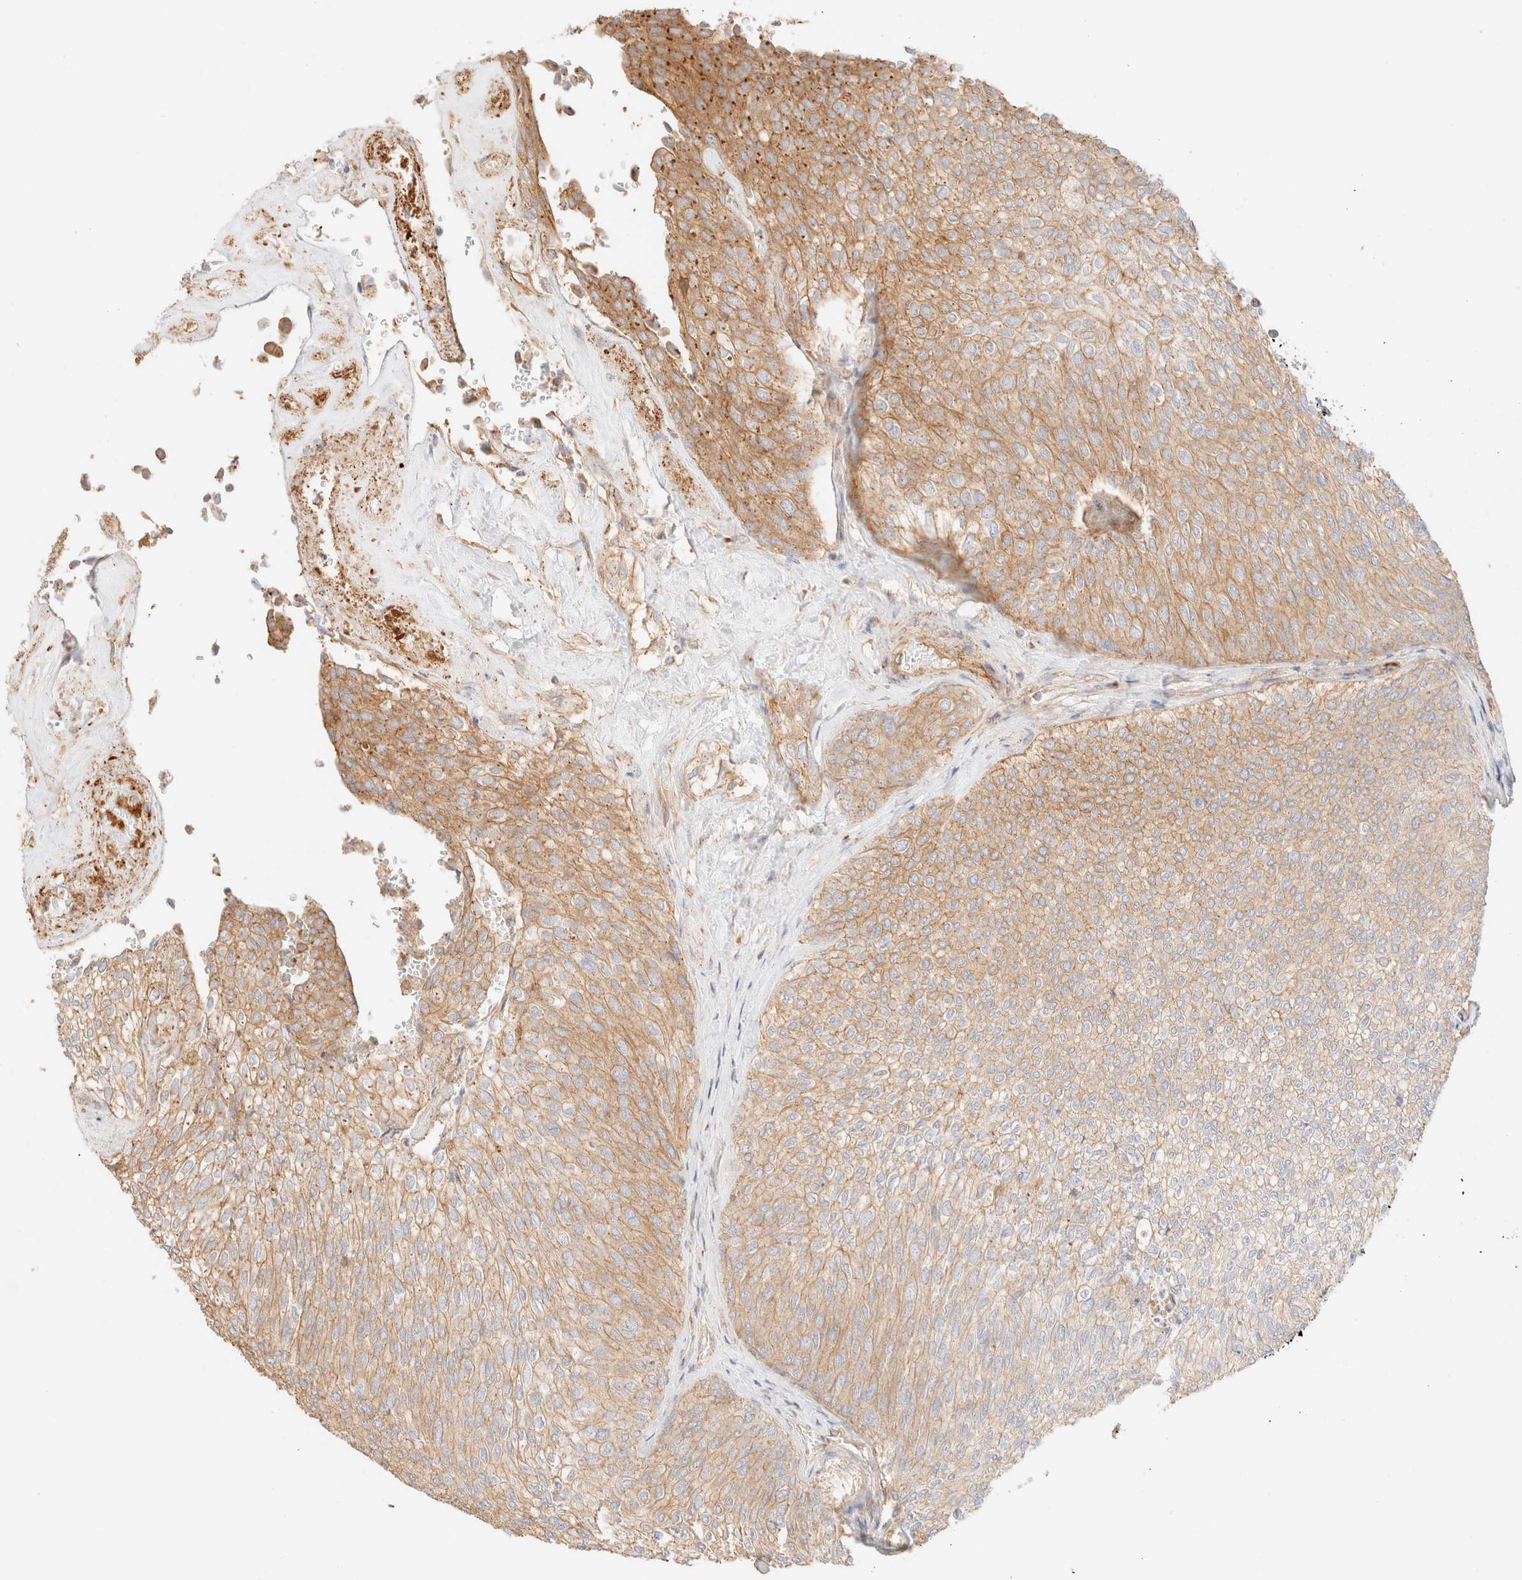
{"staining": {"intensity": "moderate", "quantity": "25%-75%", "location": "cytoplasmic/membranous"}, "tissue": "urothelial cancer", "cell_type": "Tumor cells", "image_type": "cancer", "snomed": [{"axis": "morphology", "description": "Urothelial carcinoma, Low grade"}, {"axis": "topography", "description": "Urinary bladder"}], "caption": "This photomicrograph exhibits immunohistochemistry (IHC) staining of low-grade urothelial carcinoma, with medium moderate cytoplasmic/membranous staining in about 25%-75% of tumor cells.", "gene": "MYO10", "patient": {"sex": "female", "age": 79}}